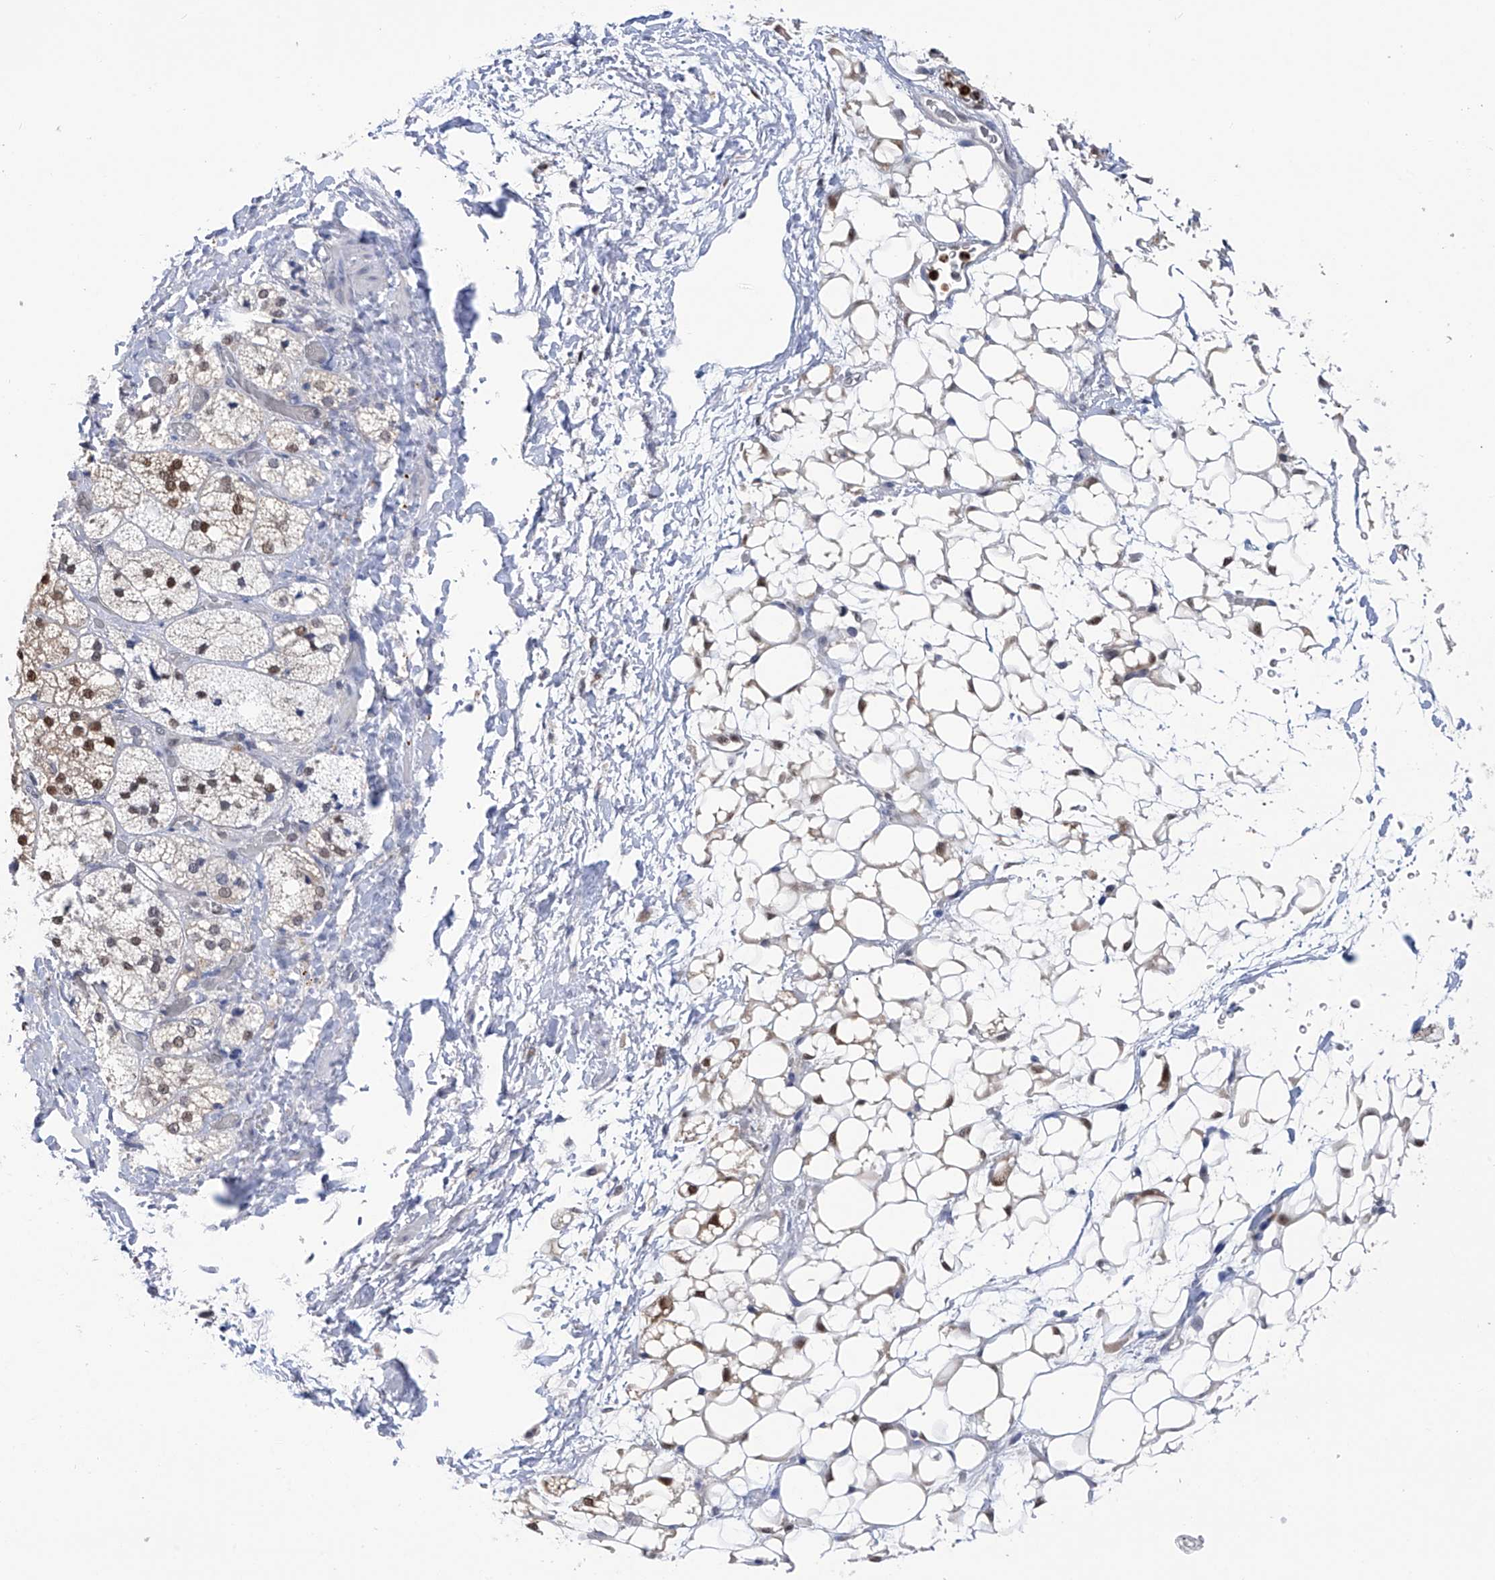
{"staining": {"intensity": "strong", "quantity": "25%-75%", "location": "nuclear"}, "tissue": "adrenal gland", "cell_type": "Glandular cells", "image_type": "normal", "snomed": [{"axis": "morphology", "description": "Normal tissue, NOS"}, {"axis": "topography", "description": "Adrenal gland"}], "caption": "Protein staining by IHC reveals strong nuclear positivity in about 25%-75% of glandular cells in benign adrenal gland.", "gene": "PHF20", "patient": {"sex": "male", "age": 61}}